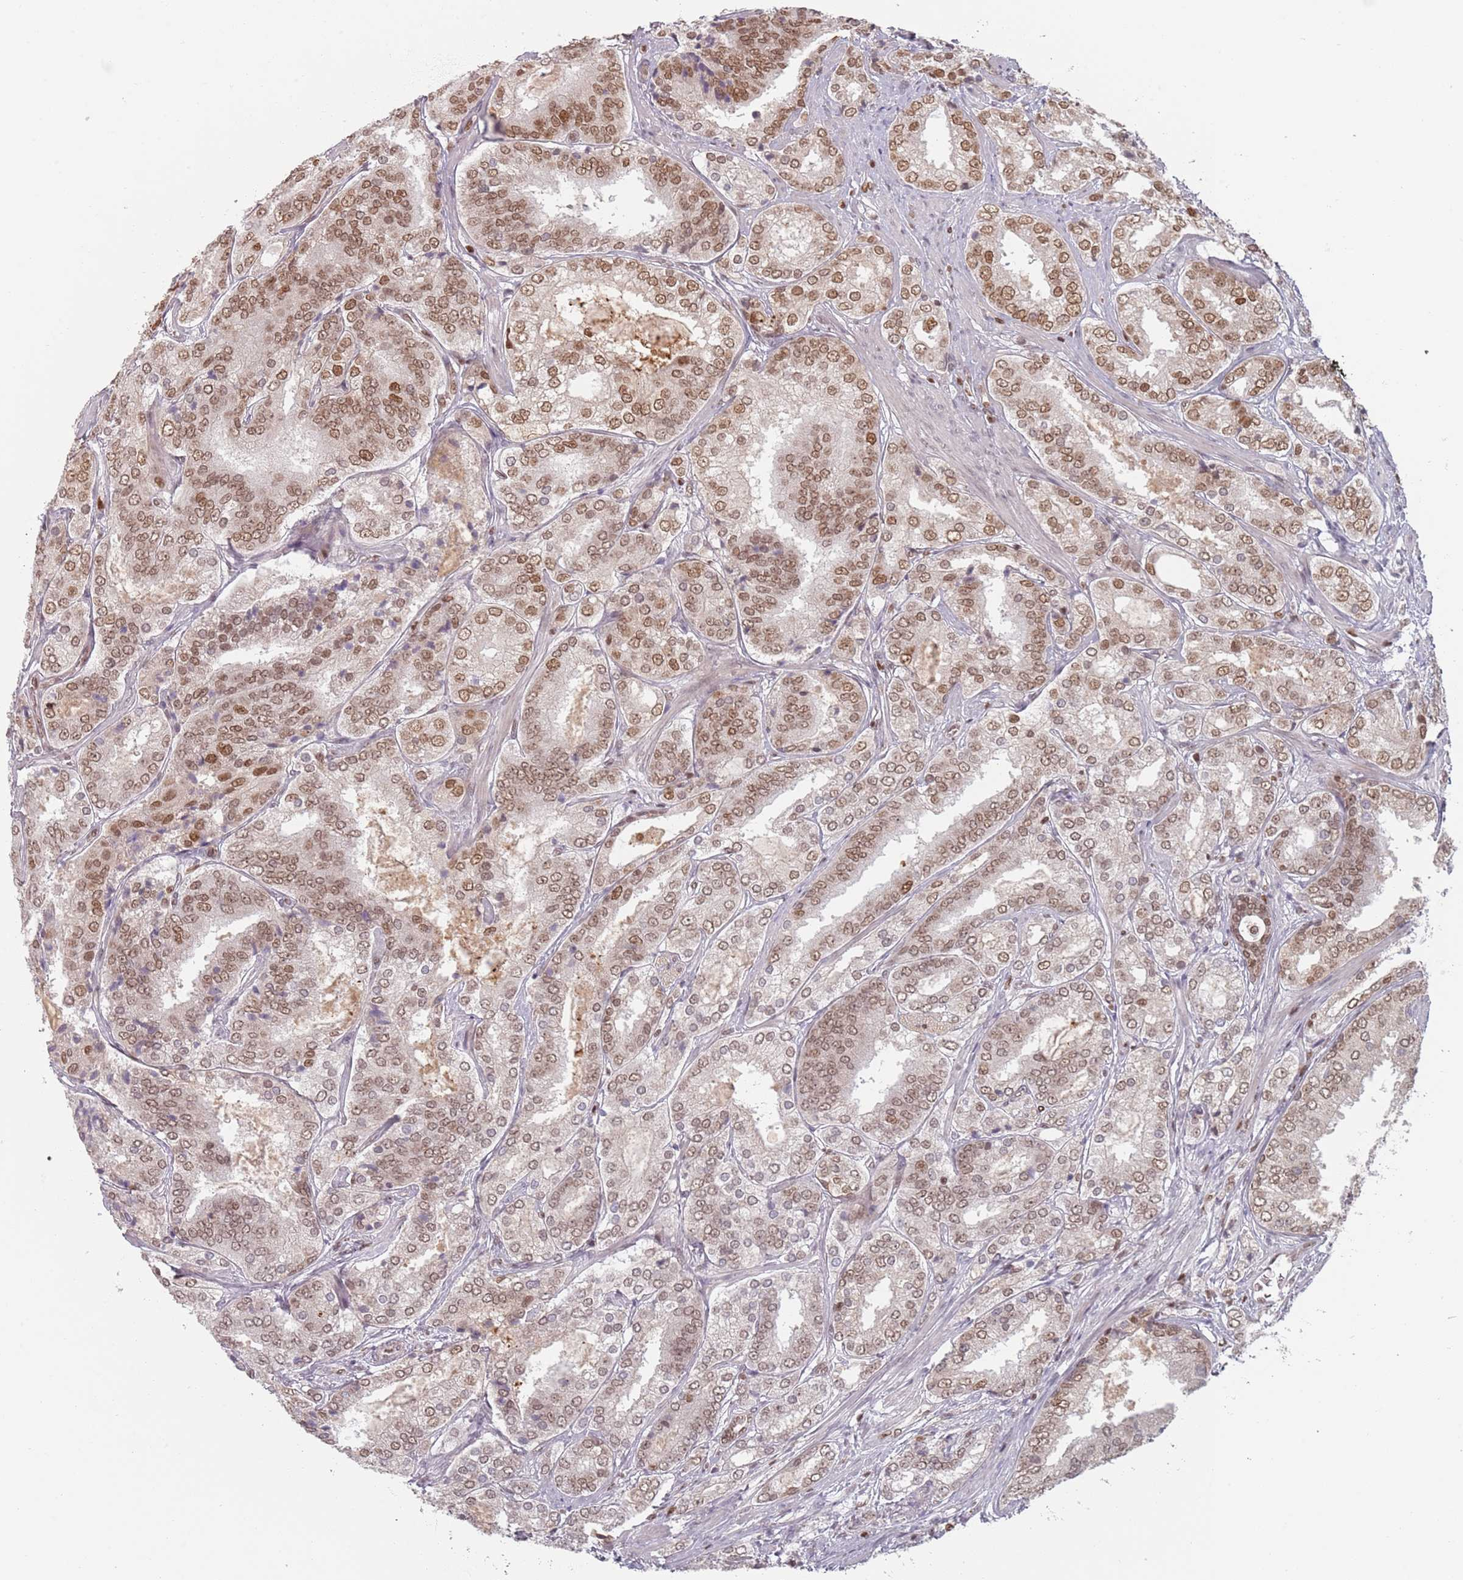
{"staining": {"intensity": "moderate", "quantity": ">75%", "location": "cytoplasmic/membranous,nuclear"}, "tissue": "prostate cancer", "cell_type": "Tumor cells", "image_type": "cancer", "snomed": [{"axis": "morphology", "description": "Adenocarcinoma, High grade"}, {"axis": "topography", "description": "Prostate"}], "caption": "The photomicrograph reveals staining of prostate cancer, revealing moderate cytoplasmic/membranous and nuclear protein staining (brown color) within tumor cells.", "gene": "NUP50", "patient": {"sex": "male", "age": 63}}